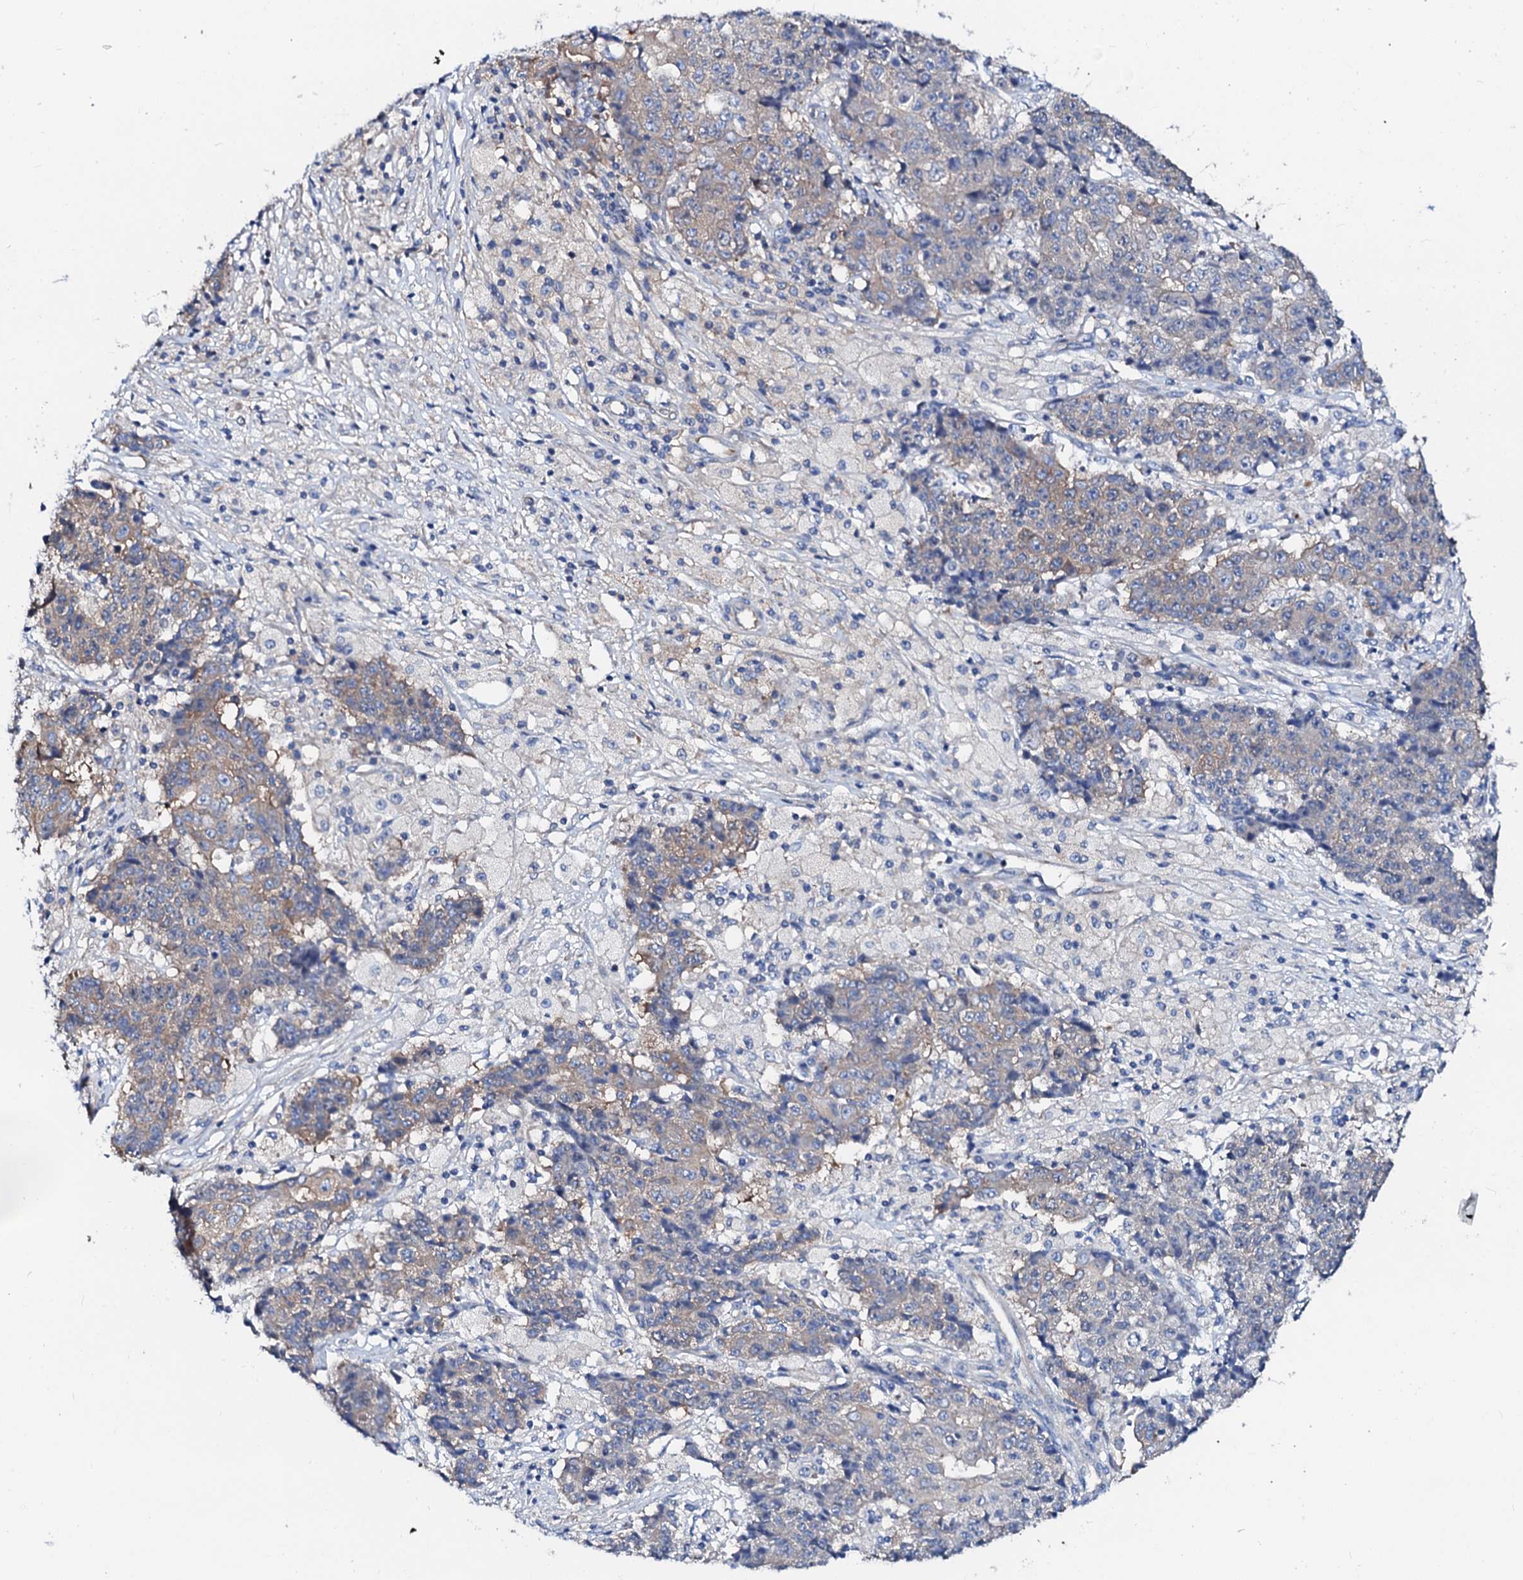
{"staining": {"intensity": "weak", "quantity": "<25%", "location": "cytoplasmic/membranous"}, "tissue": "ovarian cancer", "cell_type": "Tumor cells", "image_type": "cancer", "snomed": [{"axis": "morphology", "description": "Carcinoma, endometroid"}, {"axis": "topography", "description": "Ovary"}], "caption": "There is no significant staining in tumor cells of ovarian cancer (endometroid carcinoma).", "gene": "CSKMT", "patient": {"sex": "female", "age": 42}}